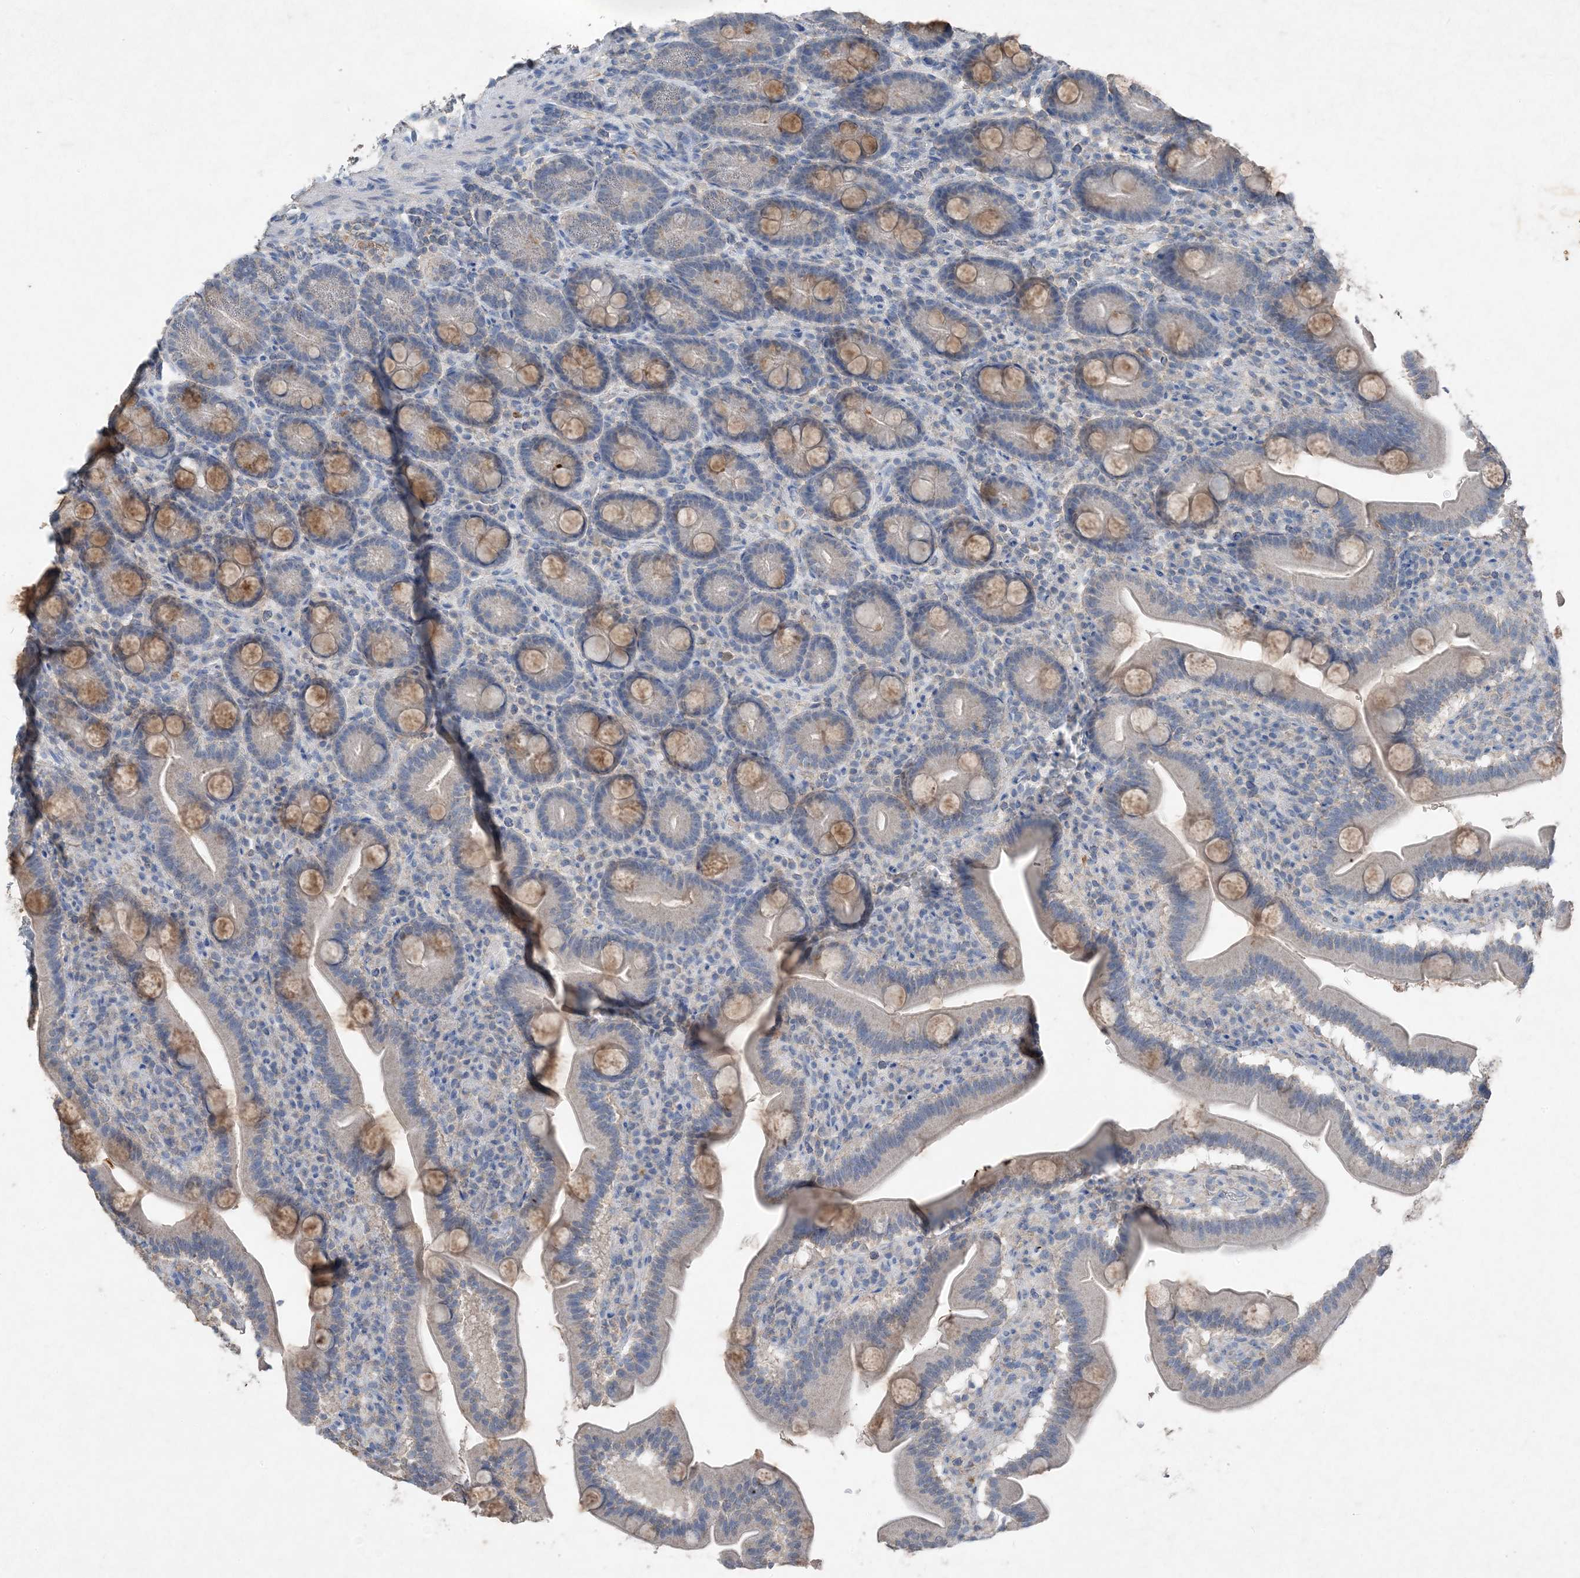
{"staining": {"intensity": "moderate", "quantity": "25%-75%", "location": "cytoplasmic/membranous"}, "tissue": "duodenum", "cell_type": "Glandular cells", "image_type": "normal", "snomed": [{"axis": "morphology", "description": "Normal tissue, NOS"}, {"axis": "topography", "description": "Duodenum"}], "caption": "Immunohistochemical staining of normal duodenum shows moderate cytoplasmic/membranous protein expression in approximately 25%-75% of glandular cells. Nuclei are stained in blue.", "gene": "FCN3", "patient": {"sex": "male", "age": 35}}